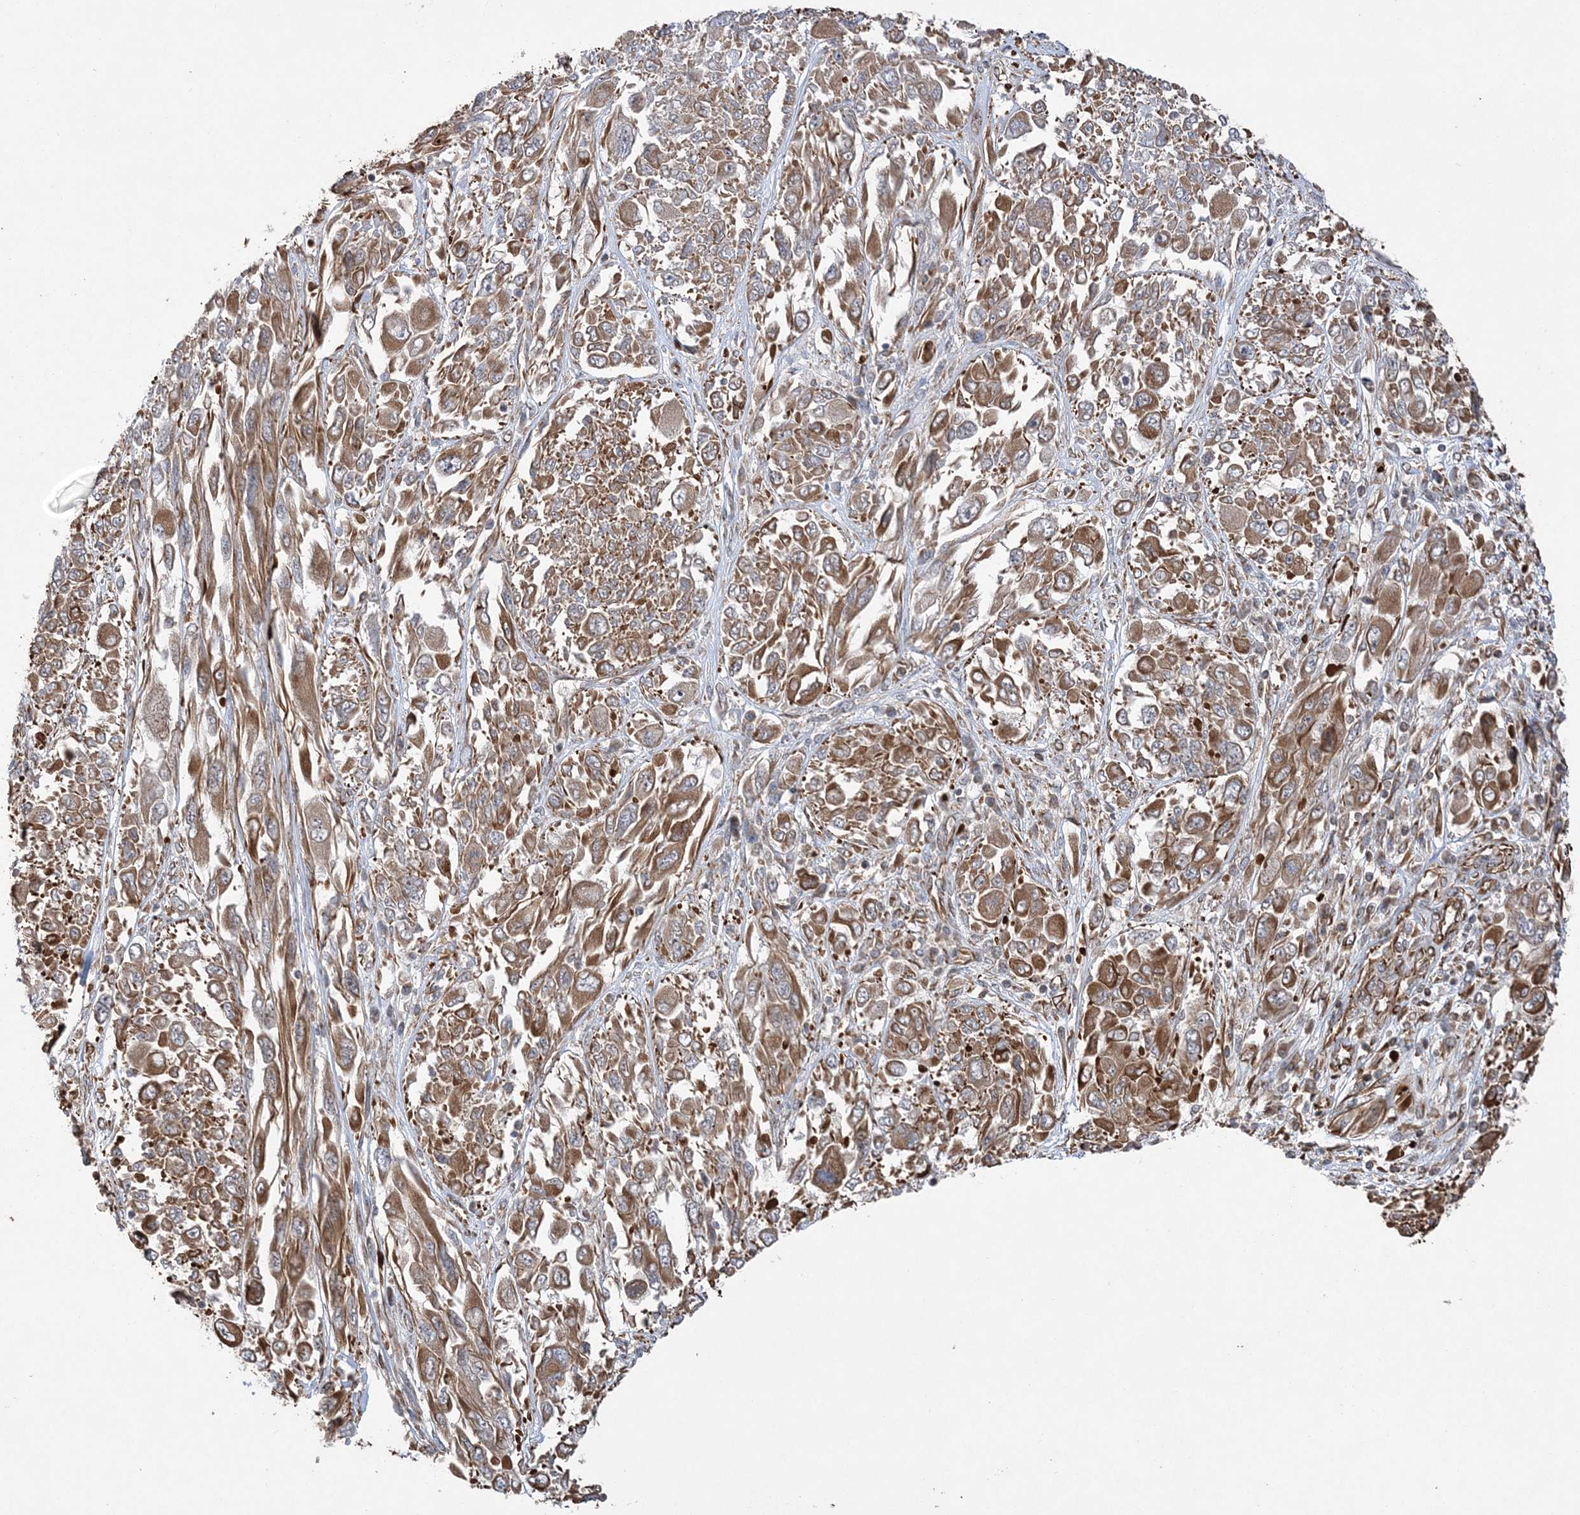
{"staining": {"intensity": "strong", "quantity": ">75%", "location": "cytoplasmic/membranous"}, "tissue": "melanoma", "cell_type": "Tumor cells", "image_type": "cancer", "snomed": [{"axis": "morphology", "description": "Malignant melanoma, NOS"}, {"axis": "topography", "description": "Skin"}], "caption": "Melanoma was stained to show a protein in brown. There is high levels of strong cytoplasmic/membranous positivity in approximately >75% of tumor cells. Using DAB (brown) and hematoxylin (blue) stains, captured at high magnification using brightfield microscopy.", "gene": "FAM114A2", "patient": {"sex": "female", "age": 91}}